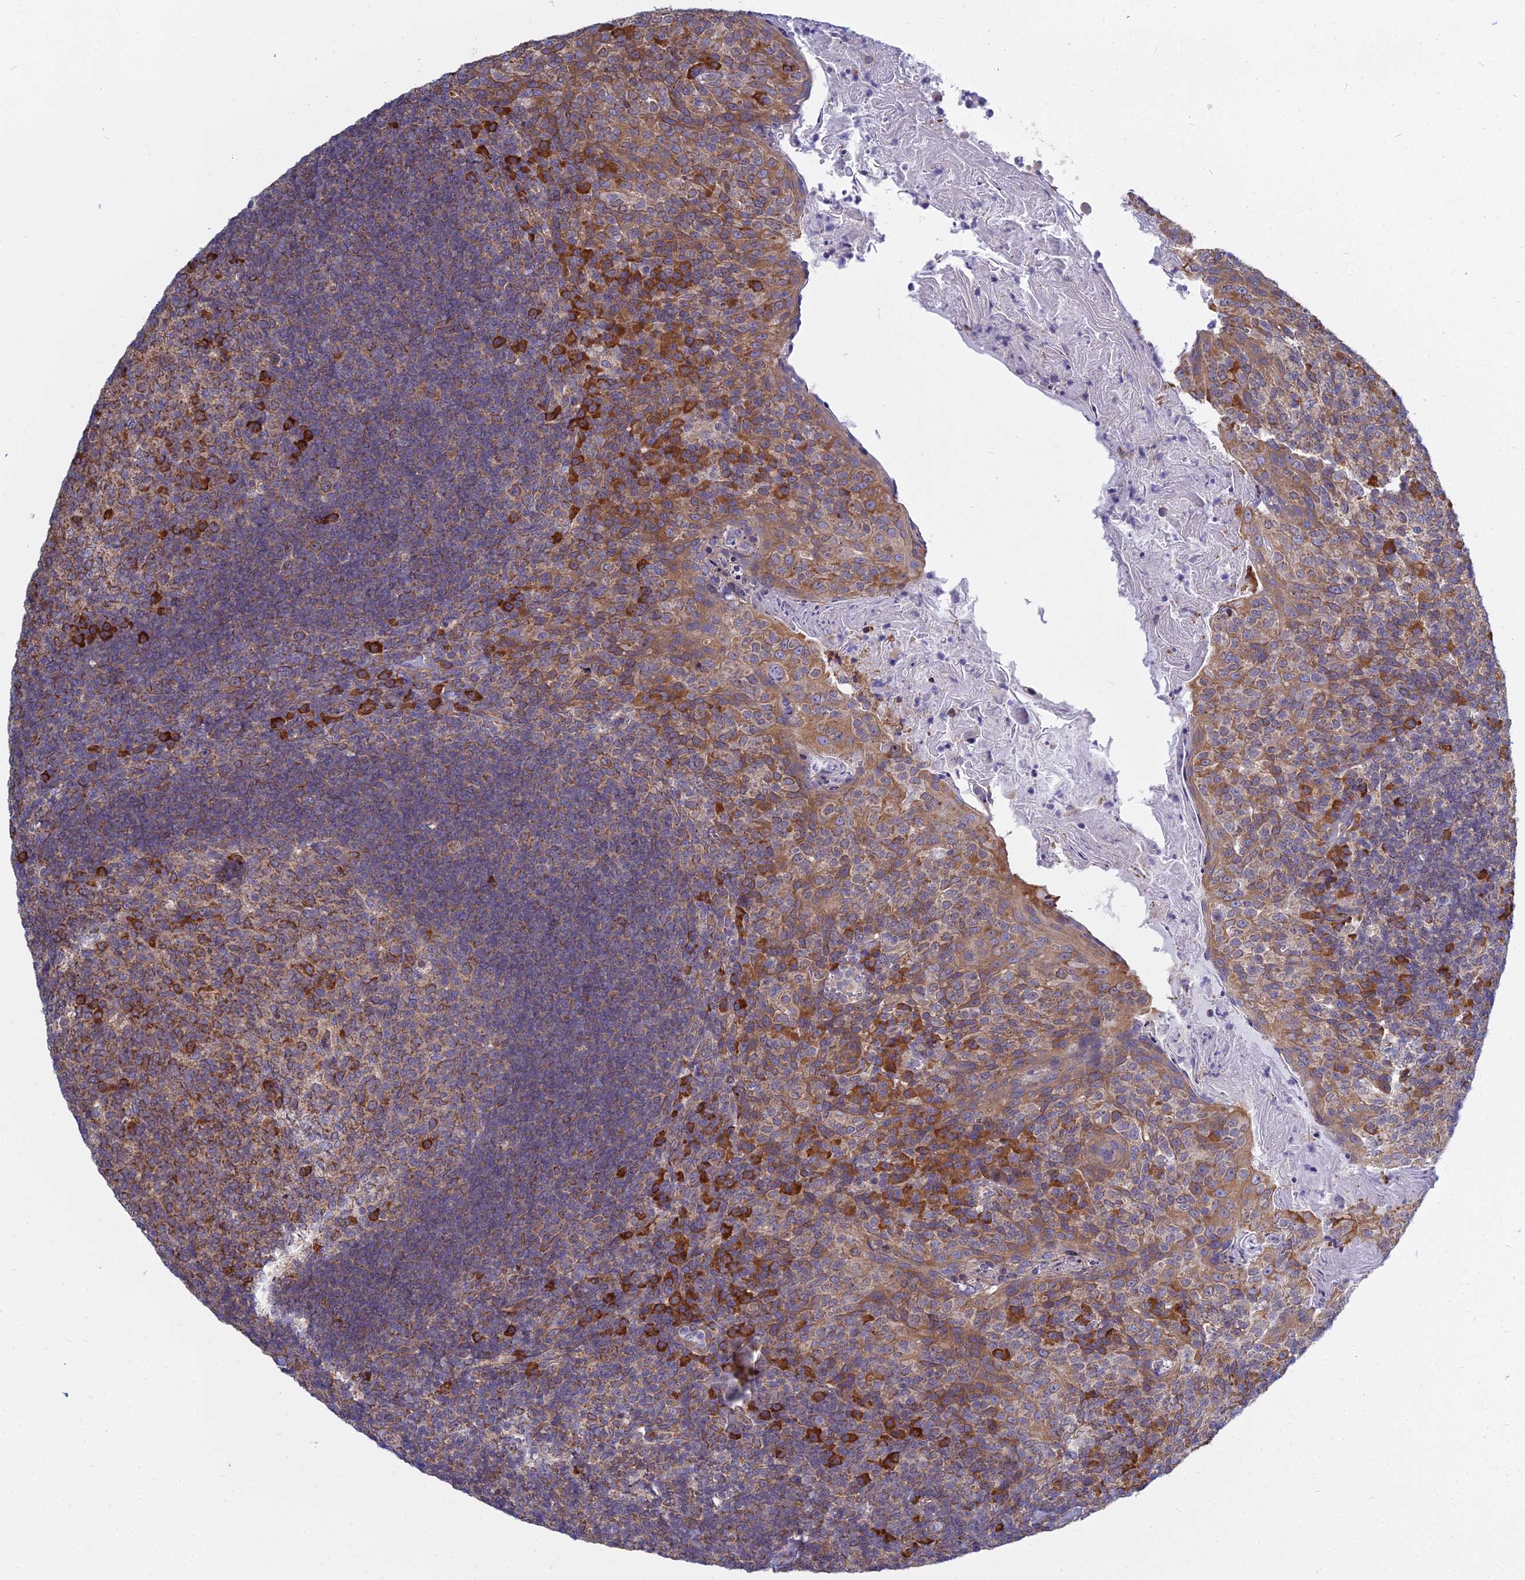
{"staining": {"intensity": "strong", "quantity": "<25%", "location": "cytoplasmic/membranous"}, "tissue": "tonsil", "cell_type": "Germinal center cells", "image_type": "normal", "snomed": [{"axis": "morphology", "description": "Normal tissue, NOS"}, {"axis": "topography", "description": "Tonsil"}], "caption": "A brown stain labels strong cytoplasmic/membranous positivity of a protein in germinal center cells of benign human tonsil. (IHC, brightfield microscopy, high magnification).", "gene": "KIAA1143", "patient": {"sex": "female", "age": 10}}